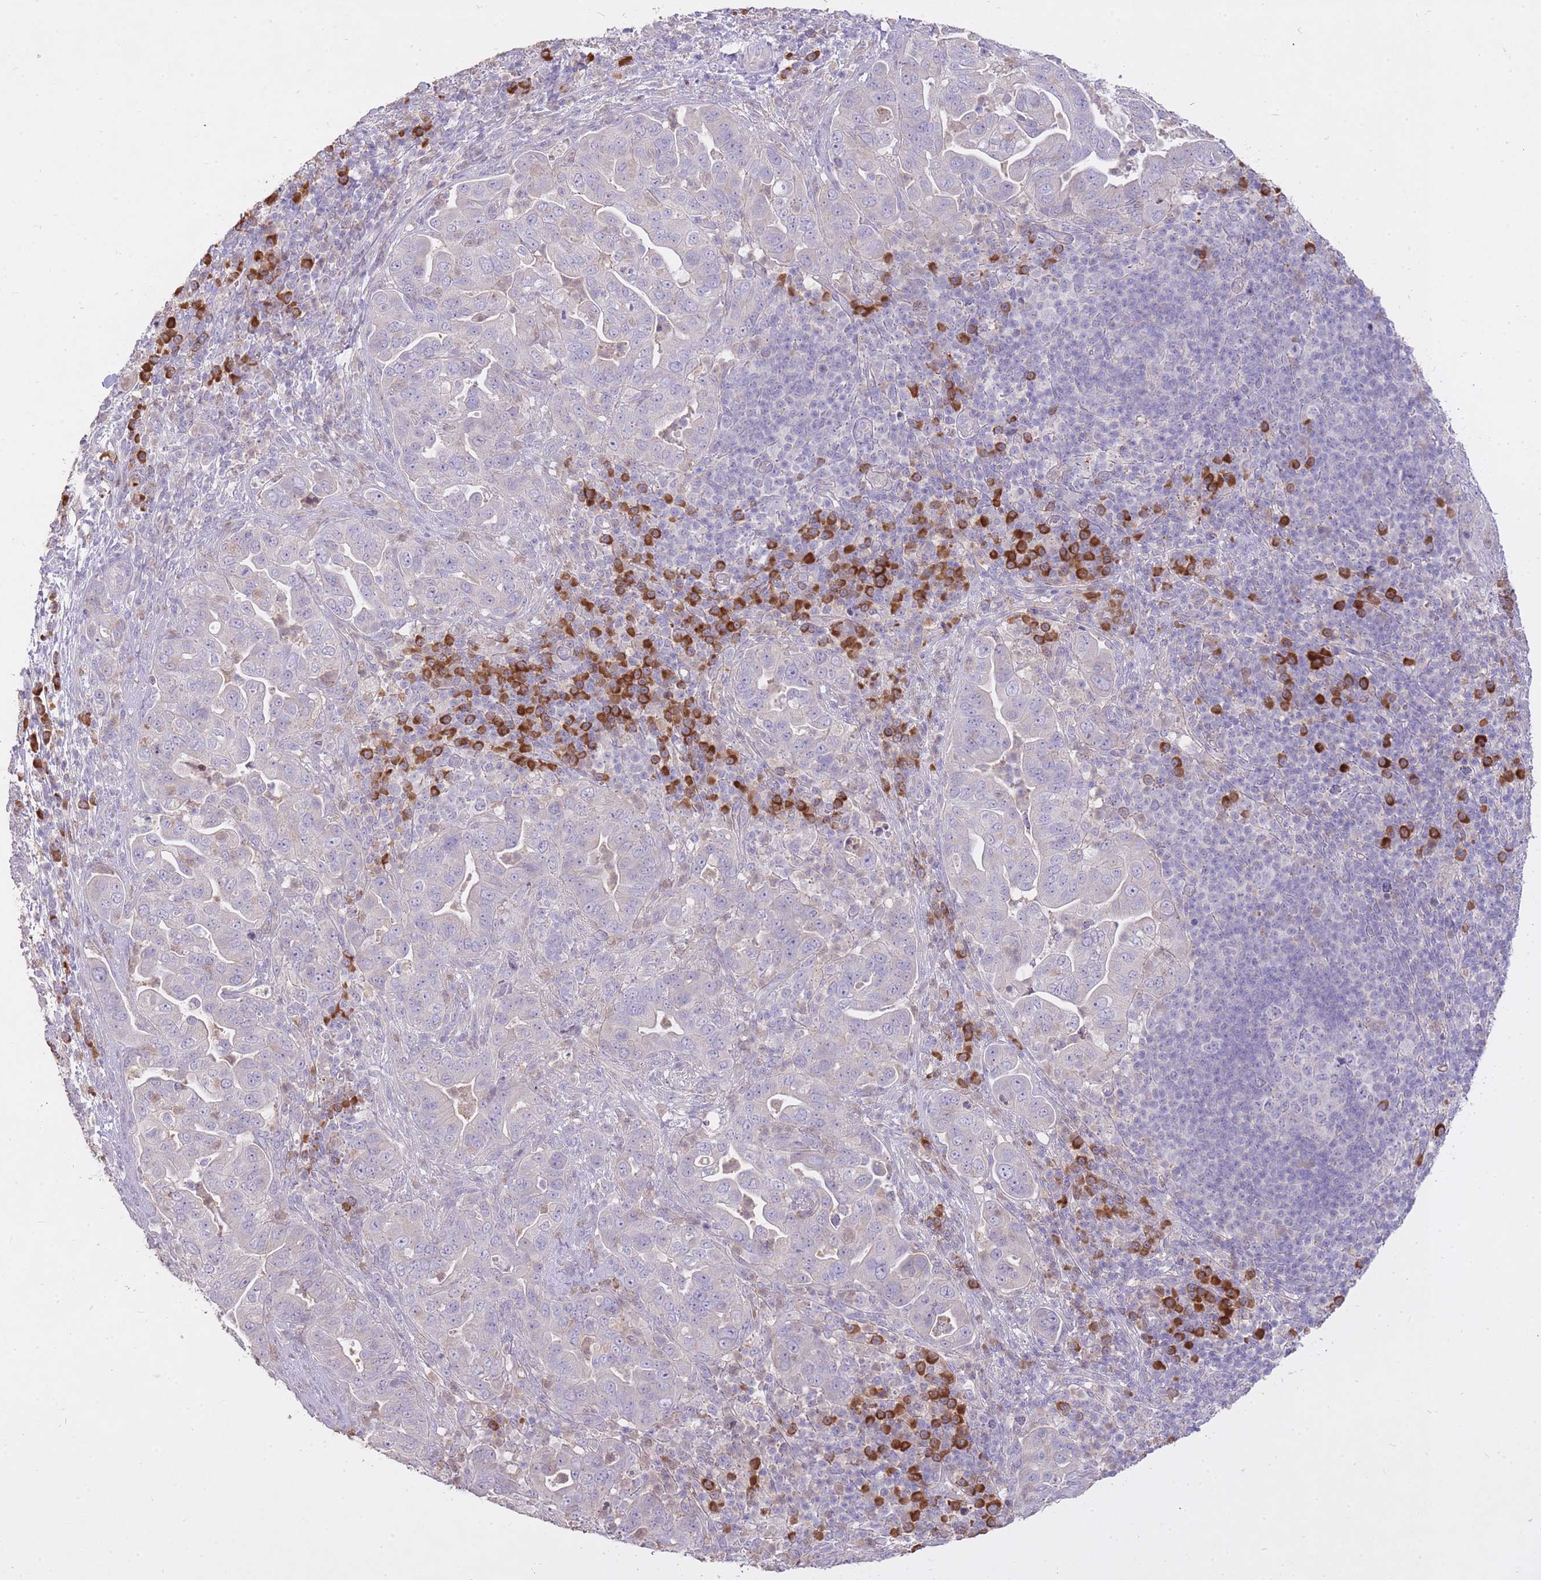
{"staining": {"intensity": "negative", "quantity": "none", "location": "none"}, "tissue": "pancreatic cancer", "cell_type": "Tumor cells", "image_type": "cancer", "snomed": [{"axis": "morphology", "description": "Adenocarcinoma, NOS"}, {"axis": "topography", "description": "Pancreas"}], "caption": "DAB immunohistochemical staining of human pancreatic cancer displays no significant staining in tumor cells. (DAB (3,3'-diaminobenzidine) immunohistochemistry (IHC) visualized using brightfield microscopy, high magnification).", "gene": "FRG2C", "patient": {"sex": "female", "age": 63}}